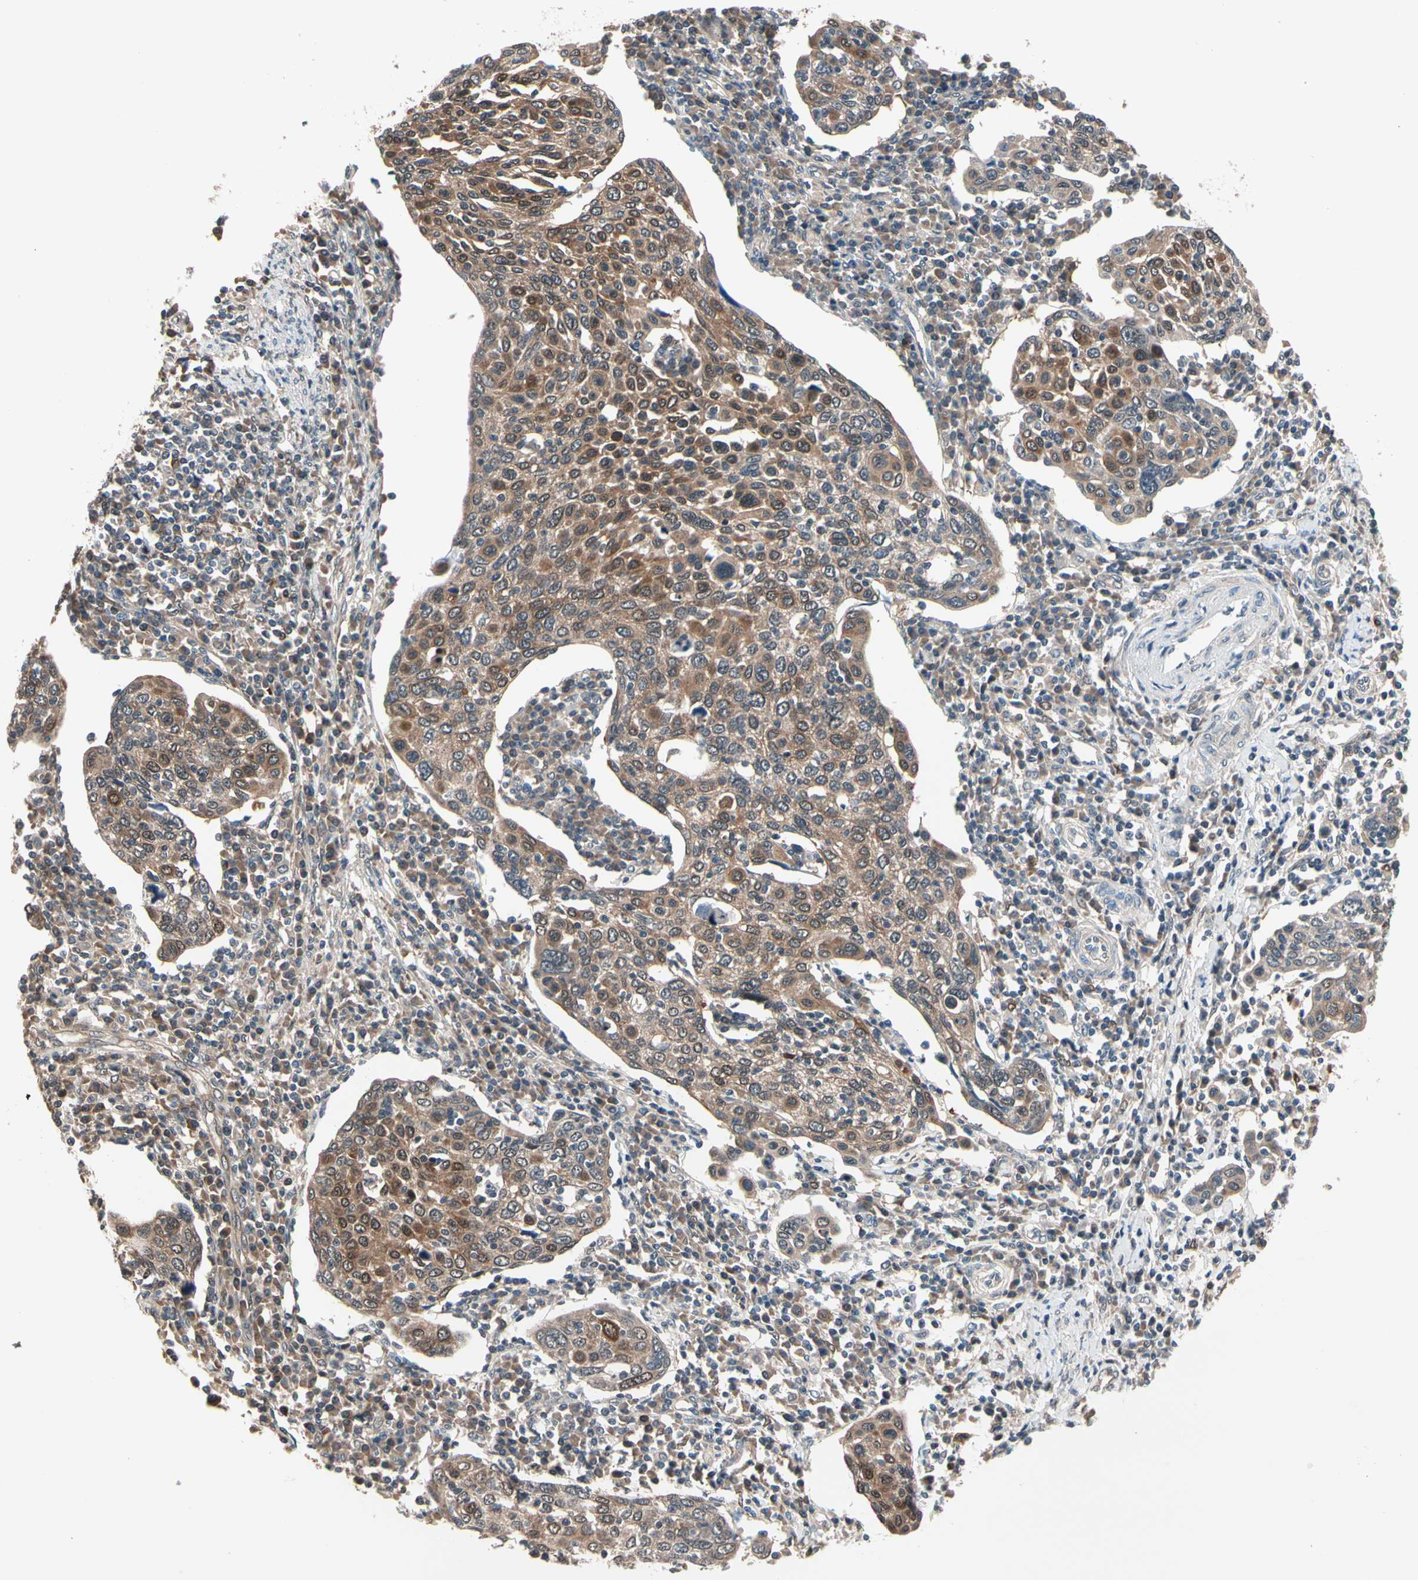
{"staining": {"intensity": "moderate", "quantity": "25%-75%", "location": "cytoplasmic/membranous,nuclear"}, "tissue": "cervical cancer", "cell_type": "Tumor cells", "image_type": "cancer", "snomed": [{"axis": "morphology", "description": "Squamous cell carcinoma, NOS"}, {"axis": "topography", "description": "Cervix"}], "caption": "This micrograph exhibits cervical squamous cell carcinoma stained with immunohistochemistry (IHC) to label a protein in brown. The cytoplasmic/membranous and nuclear of tumor cells show moderate positivity for the protein. Nuclei are counter-stained blue.", "gene": "PRDX6", "patient": {"sex": "female", "age": 40}}